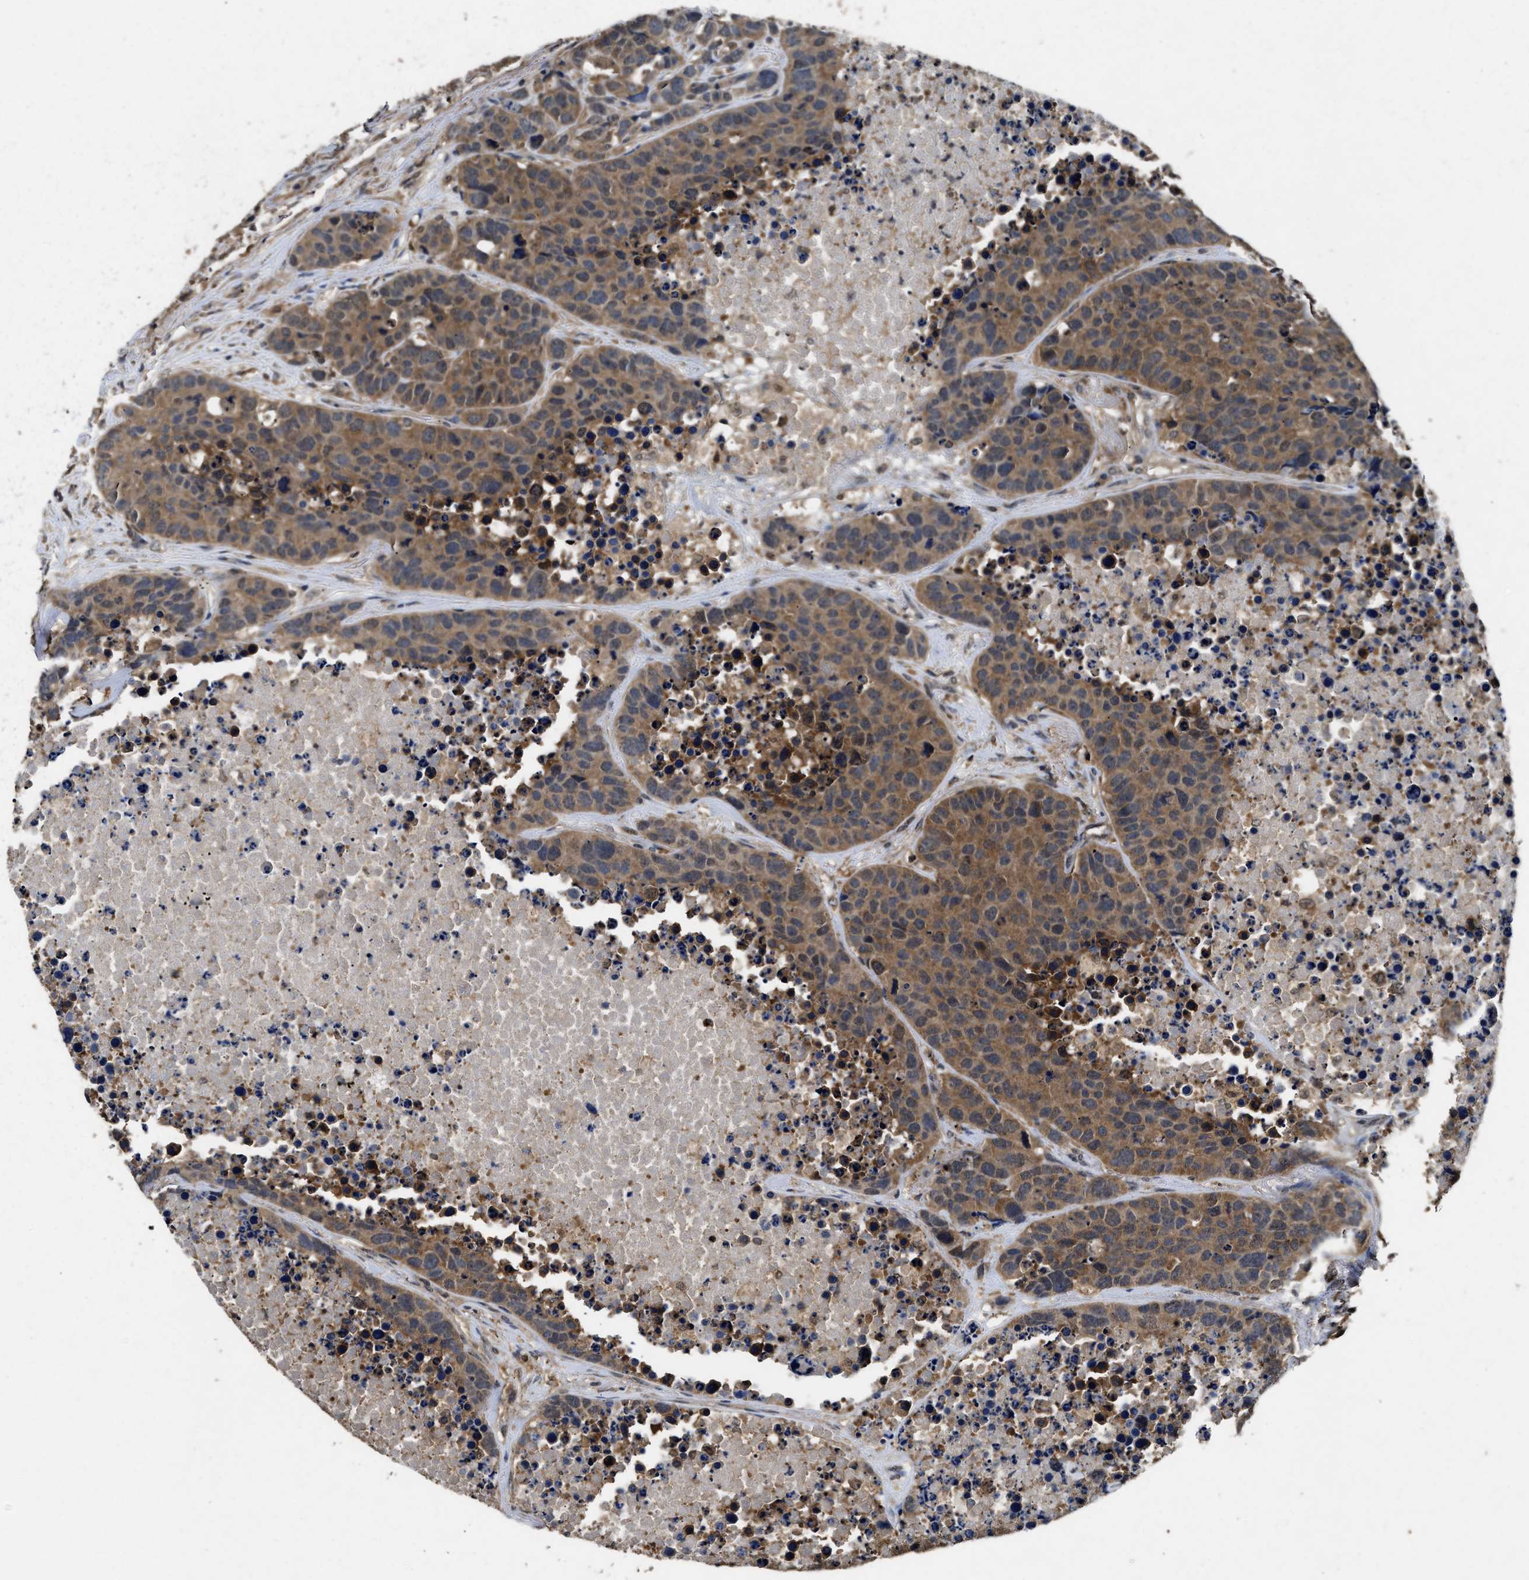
{"staining": {"intensity": "moderate", "quantity": ">75%", "location": "cytoplasmic/membranous"}, "tissue": "carcinoid", "cell_type": "Tumor cells", "image_type": "cancer", "snomed": [{"axis": "morphology", "description": "Carcinoid, malignant, NOS"}, {"axis": "topography", "description": "Lung"}], "caption": "Immunohistochemistry (IHC) histopathology image of neoplastic tissue: carcinoid stained using immunohistochemistry shows medium levels of moderate protein expression localized specifically in the cytoplasmic/membranous of tumor cells, appearing as a cytoplasmic/membranous brown color.", "gene": "ACAT2", "patient": {"sex": "male", "age": 60}}